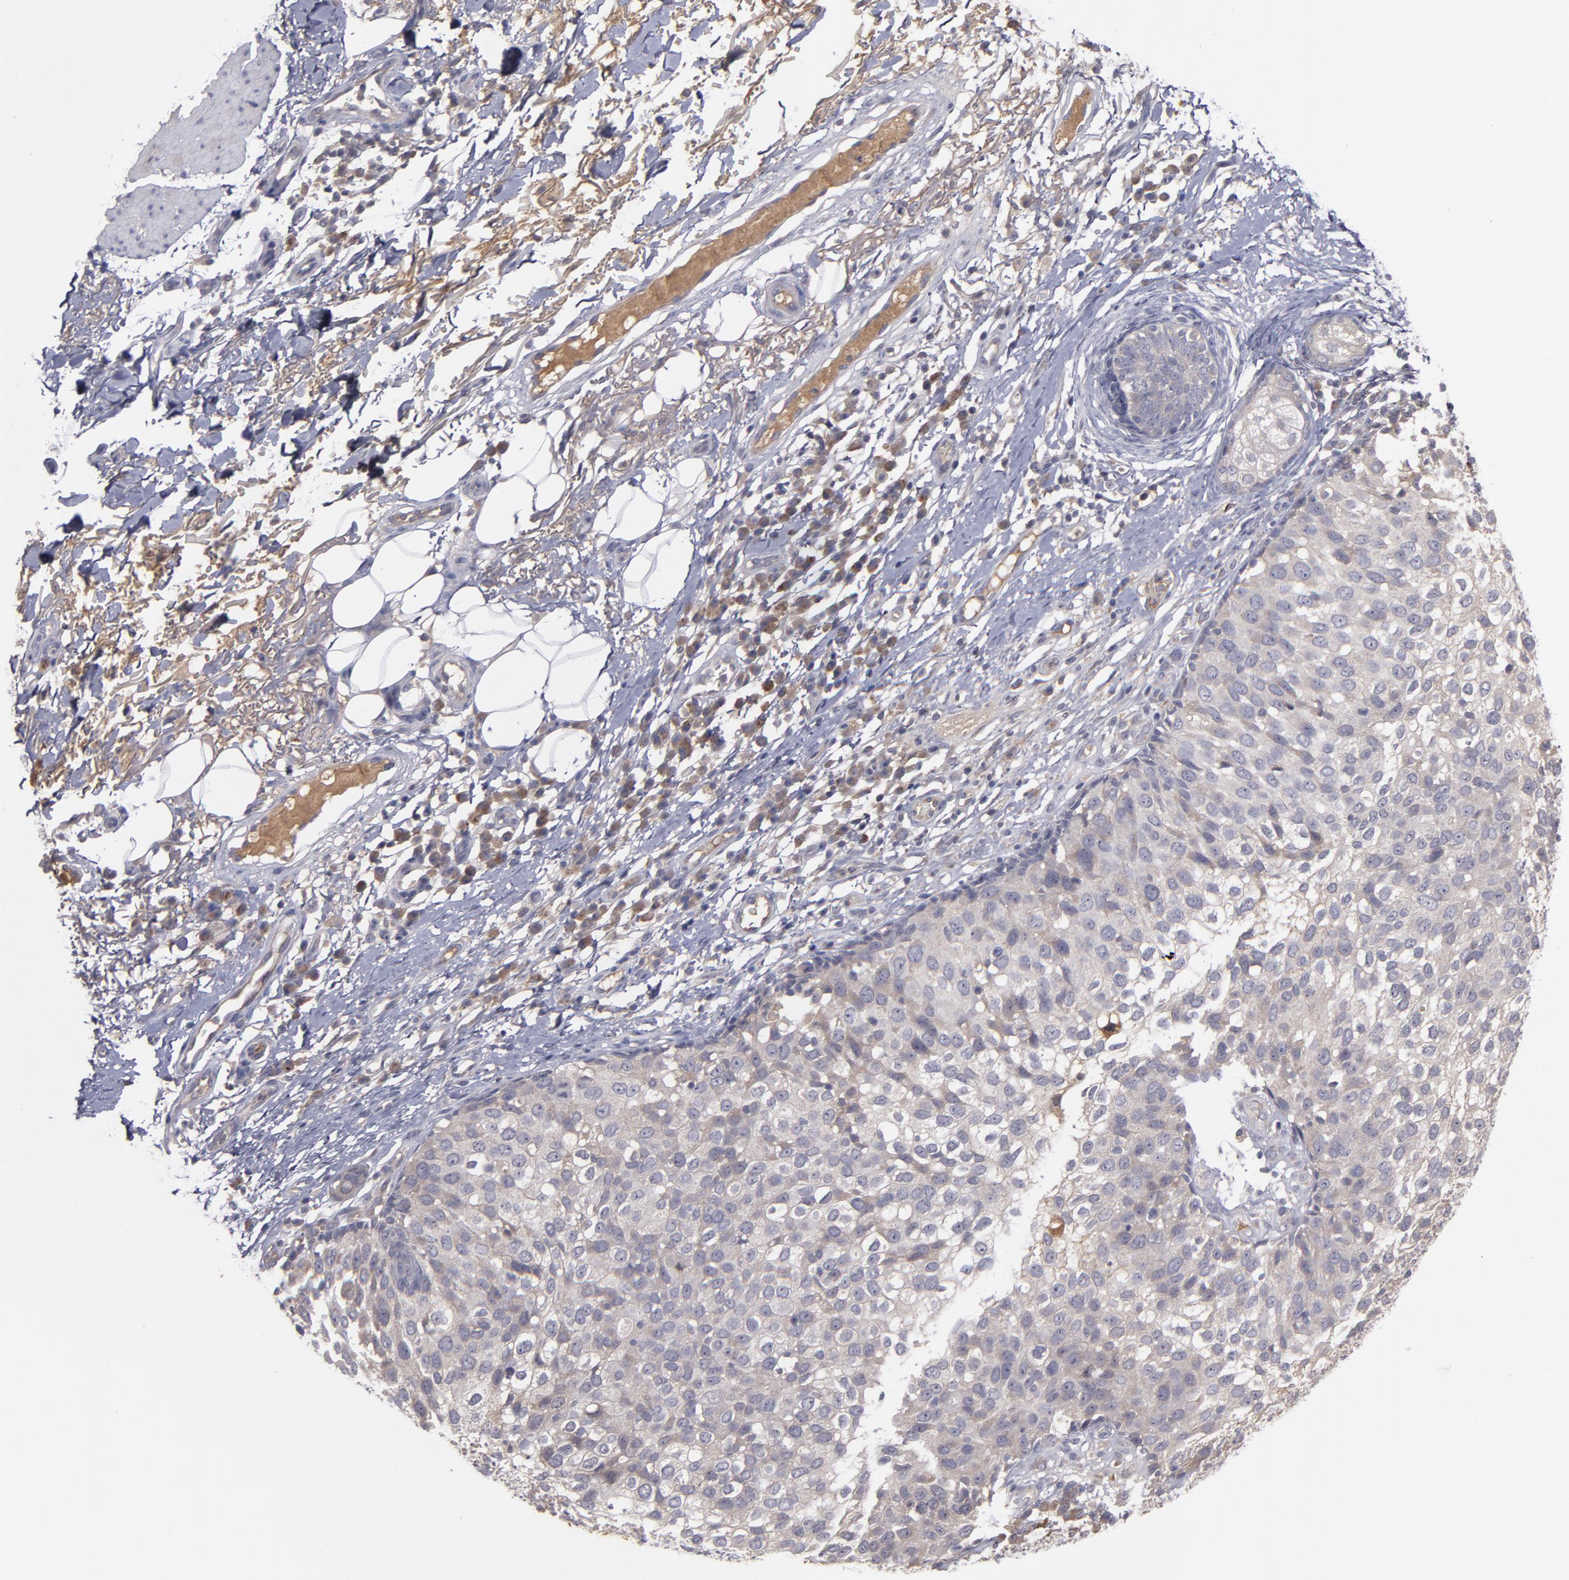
{"staining": {"intensity": "weak", "quantity": ">75%", "location": "cytoplasmic/membranous"}, "tissue": "skin cancer", "cell_type": "Tumor cells", "image_type": "cancer", "snomed": [{"axis": "morphology", "description": "Squamous cell carcinoma, NOS"}, {"axis": "topography", "description": "Skin"}], "caption": "Immunohistochemical staining of human skin cancer (squamous cell carcinoma) shows low levels of weak cytoplasmic/membranous protein expression in approximately >75% of tumor cells.", "gene": "MMP11", "patient": {"sex": "male", "age": 87}}